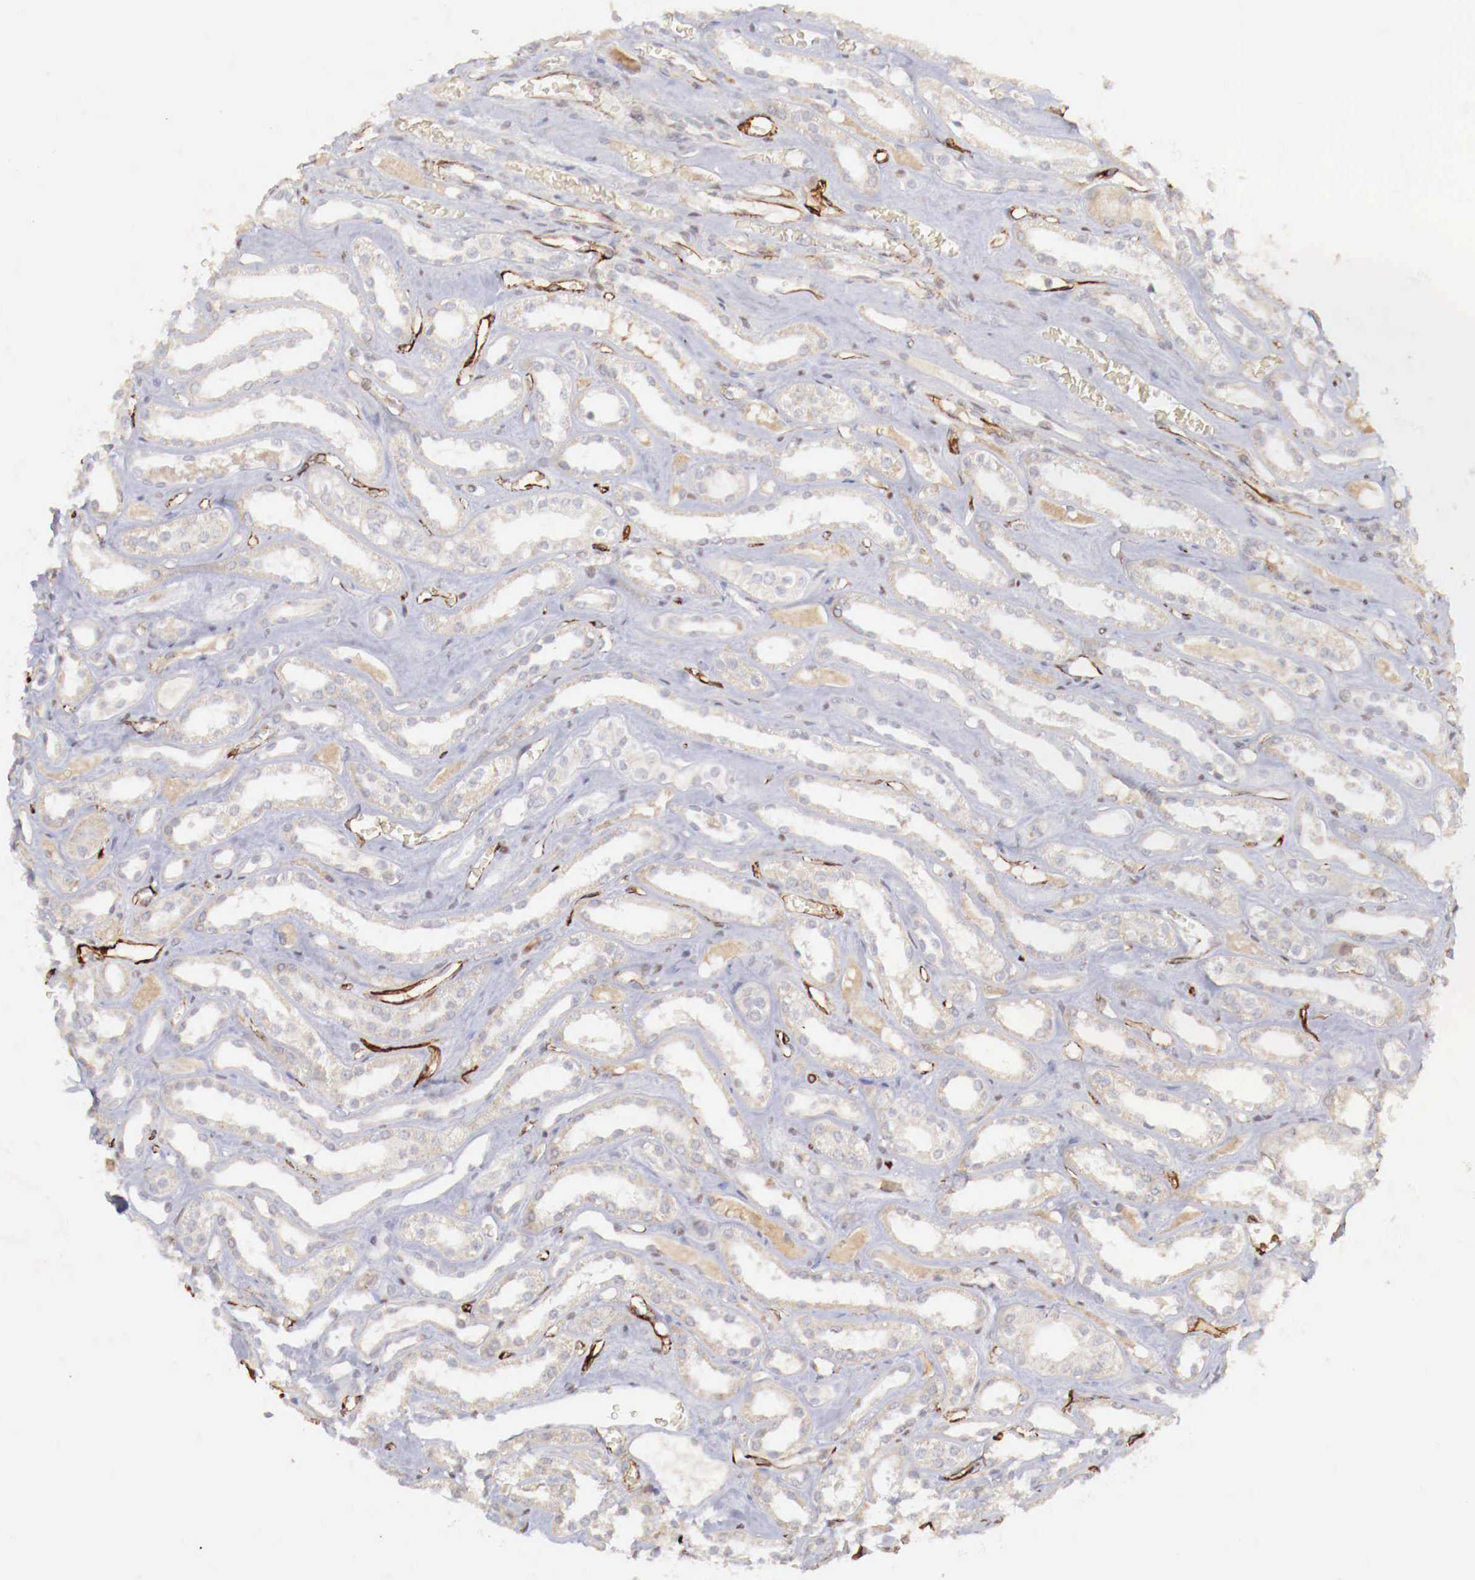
{"staining": {"intensity": "strong", "quantity": ">75%", "location": "cytoplasmic/membranous"}, "tissue": "kidney", "cell_type": "Cells in glomeruli", "image_type": "normal", "snomed": [{"axis": "morphology", "description": "Normal tissue, NOS"}, {"axis": "topography", "description": "Kidney"}], "caption": "Cells in glomeruli show high levels of strong cytoplasmic/membranous positivity in approximately >75% of cells in unremarkable human kidney. Nuclei are stained in blue.", "gene": "WT1", "patient": {"sex": "female", "age": 52}}